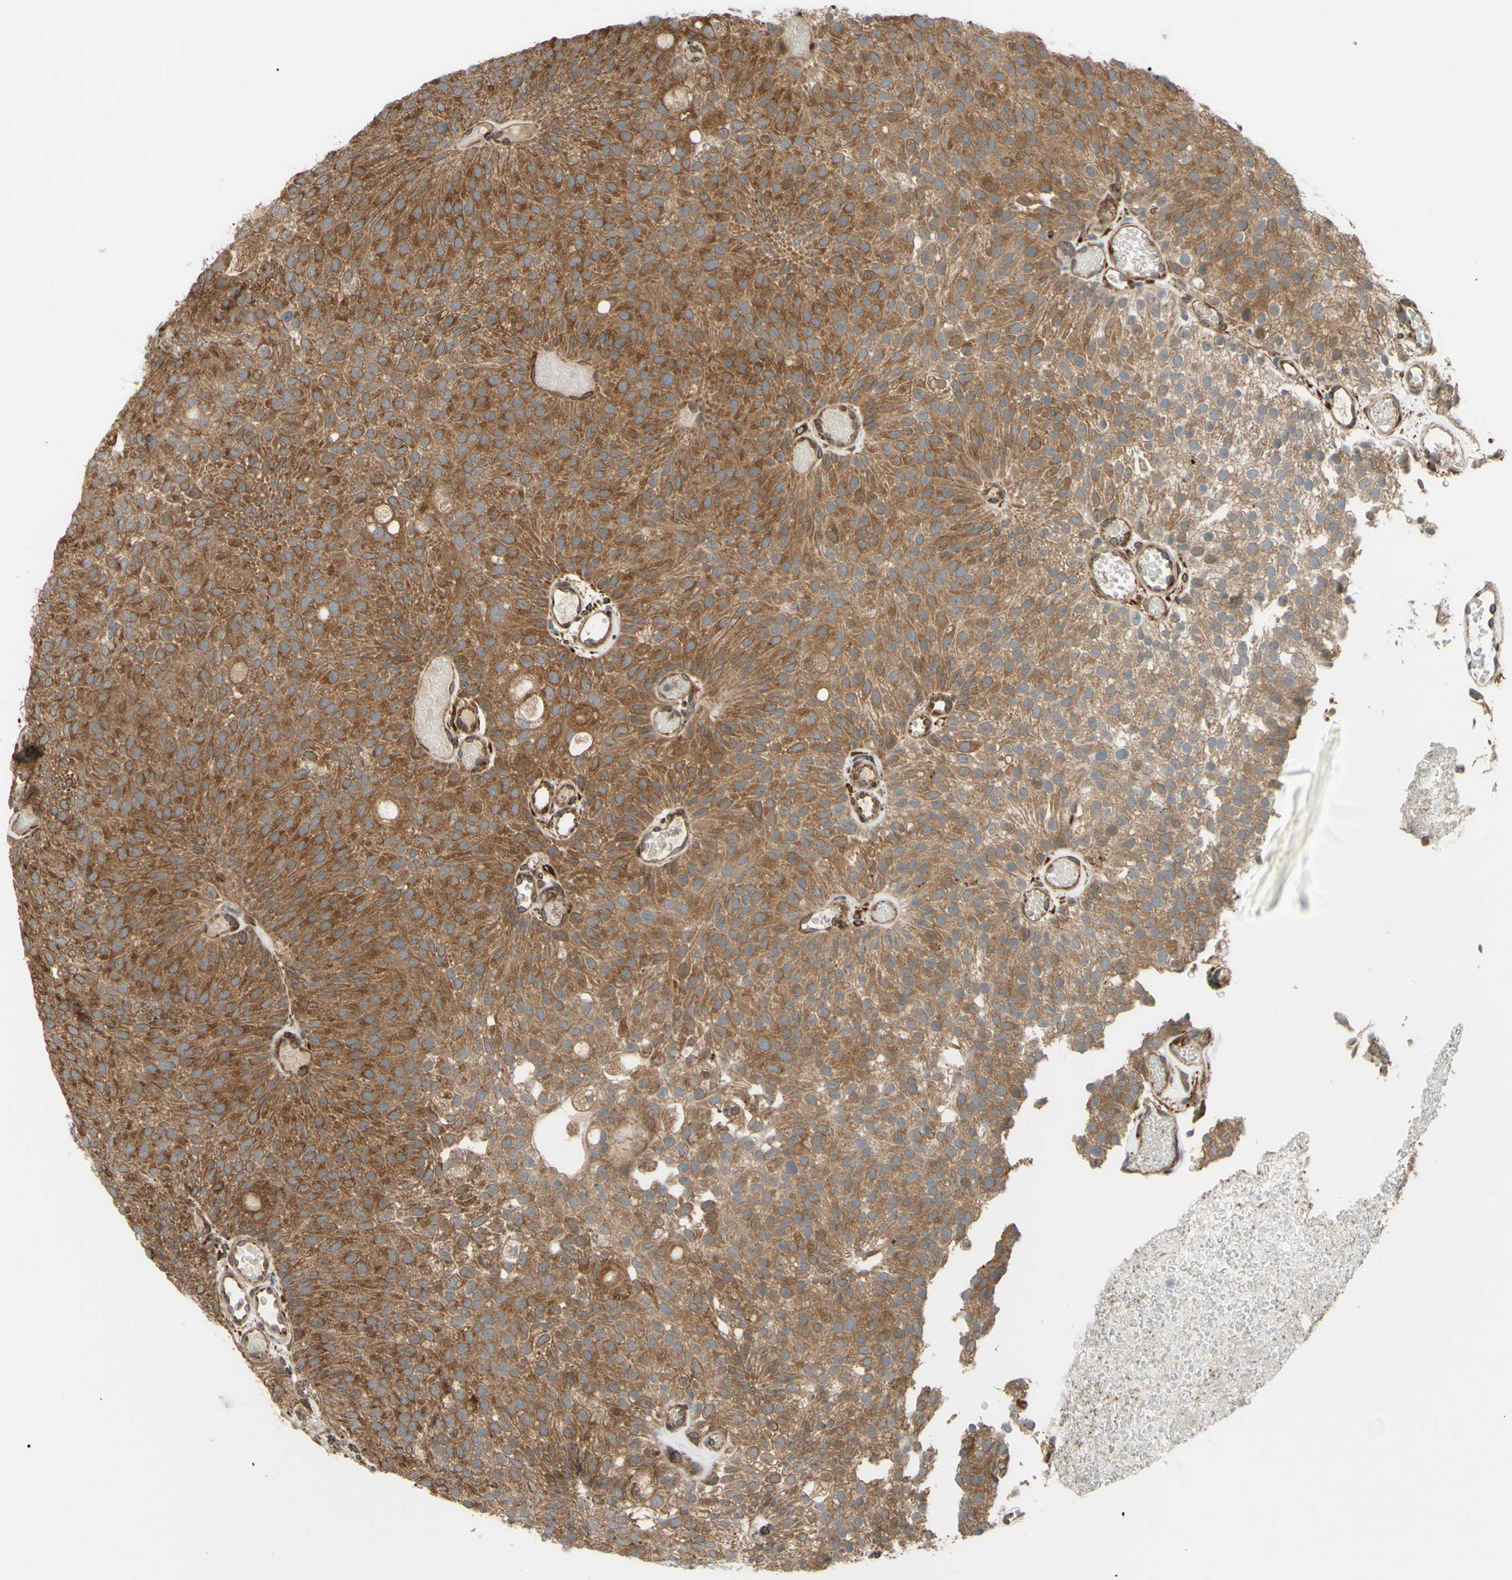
{"staining": {"intensity": "moderate", "quantity": ">75%", "location": "cytoplasmic/membranous"}, "tissue": "urothelial cancer", "cell_type": "Tumor cells", "image_type": "cancer", "snomed": [{"axis": "morphology", "description": "Urothelial carcinoma, Low grade"}, {"axis": "topography", "description": "Urinary bladder"}], "caption": "Moderate cytoplasmic/membranous expression is appreciated in about >75% of tumor cells in urothelial carcinoma (low-grade).", "gene": "PRAF2", "patient": {"sex": "male", "age": 78}}